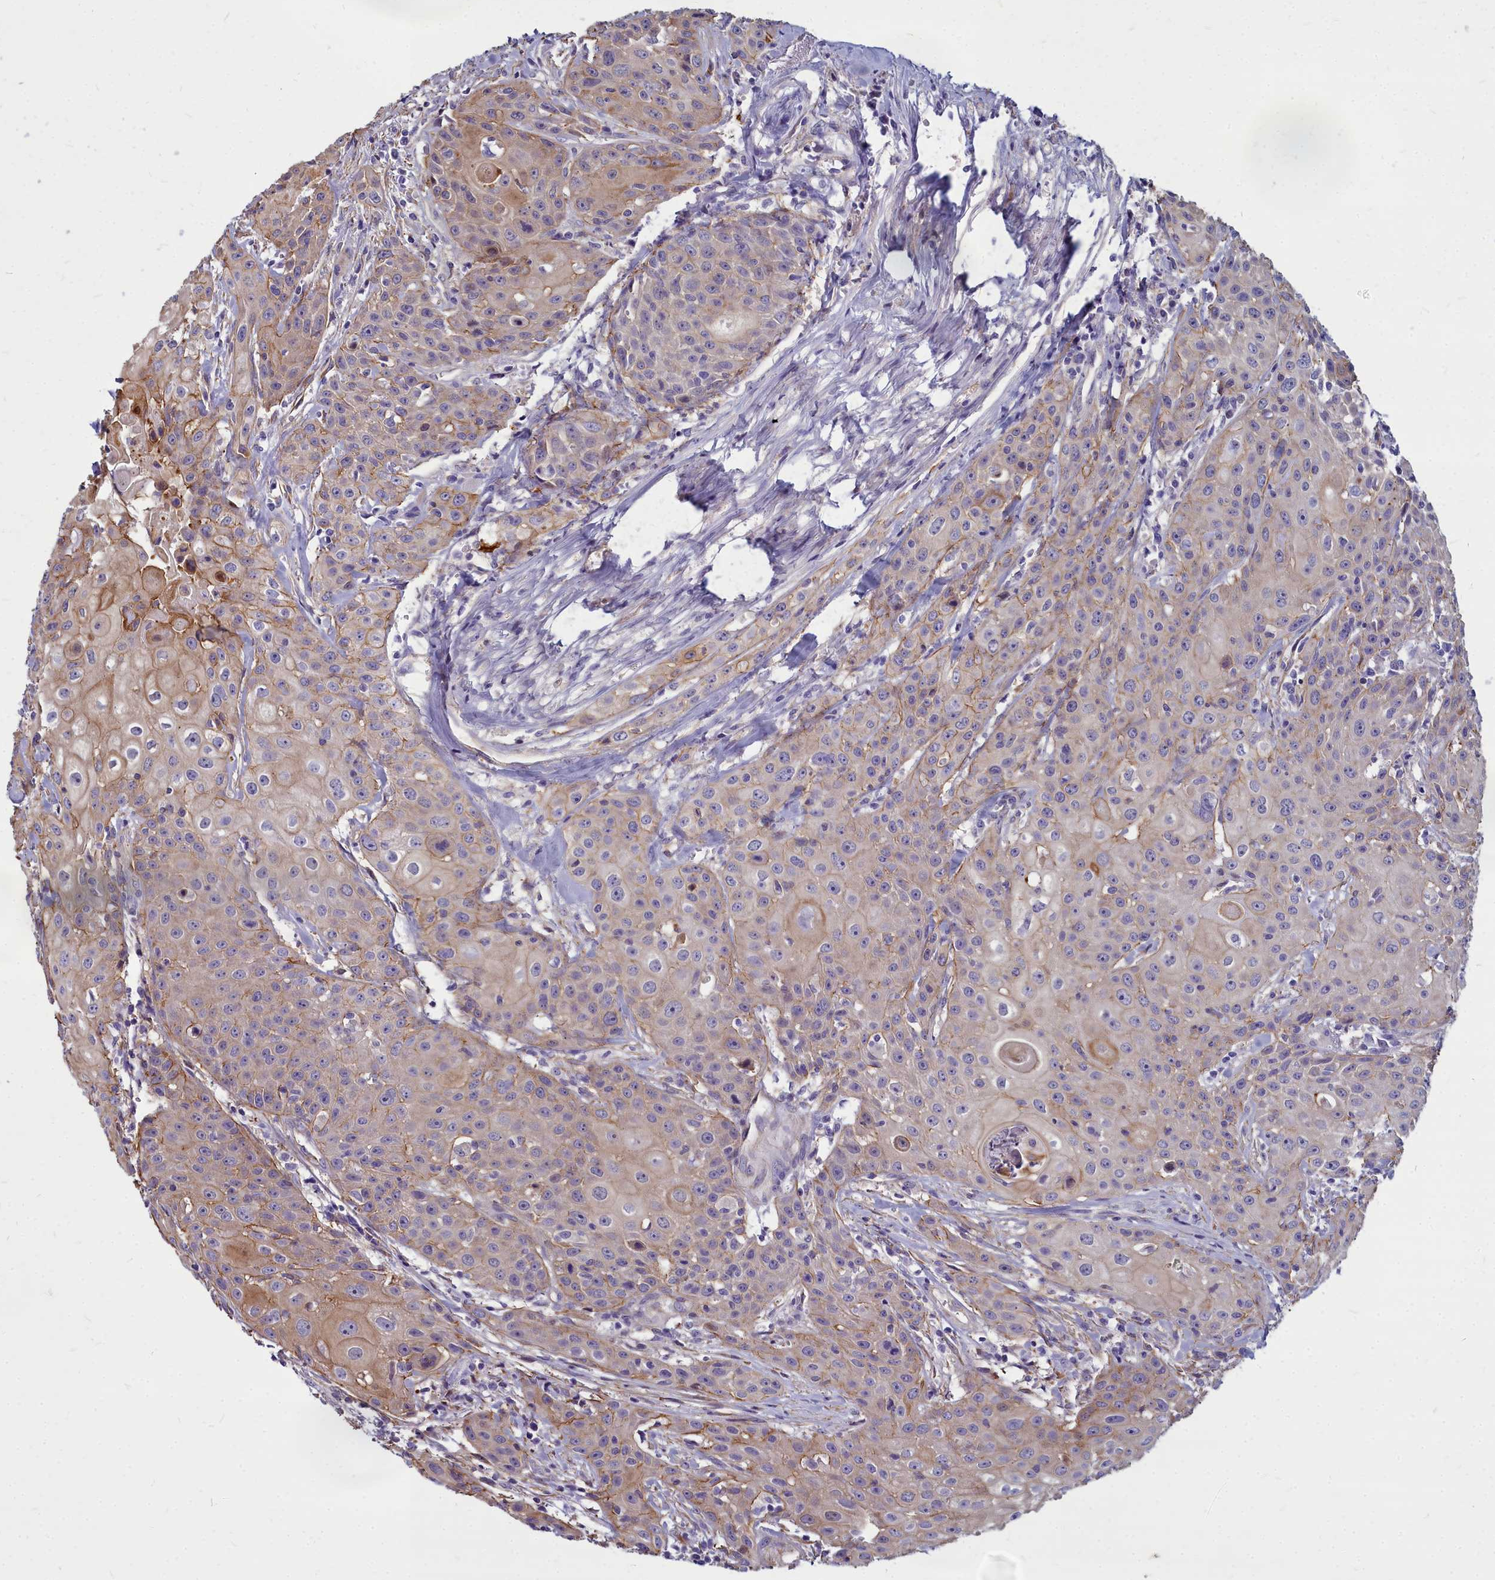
{"staining": {"intensity": "weak", "quantity": ">75%", "location": "cytoplasmic/membranous"}, "tissue": "head and neck cancer", "cell_type": "Tumor cells", "image_type": "cancer", "snomed": [{"axis": "morphology", "description": "Squamous cell carcinoma, NOS"}, {"axis": "topography", "description": "Oral tissue"}, {"axis": "topography", "description": "Head-Neck"}], "caption": "Brown immunohistochemical staining in human head and neck cancer reveals weak cytoplasmic/membranous positivity in approximately >75% of tumor cells.", "gene": "TTC5", "patient": {"sex": "female", "age": 82}}